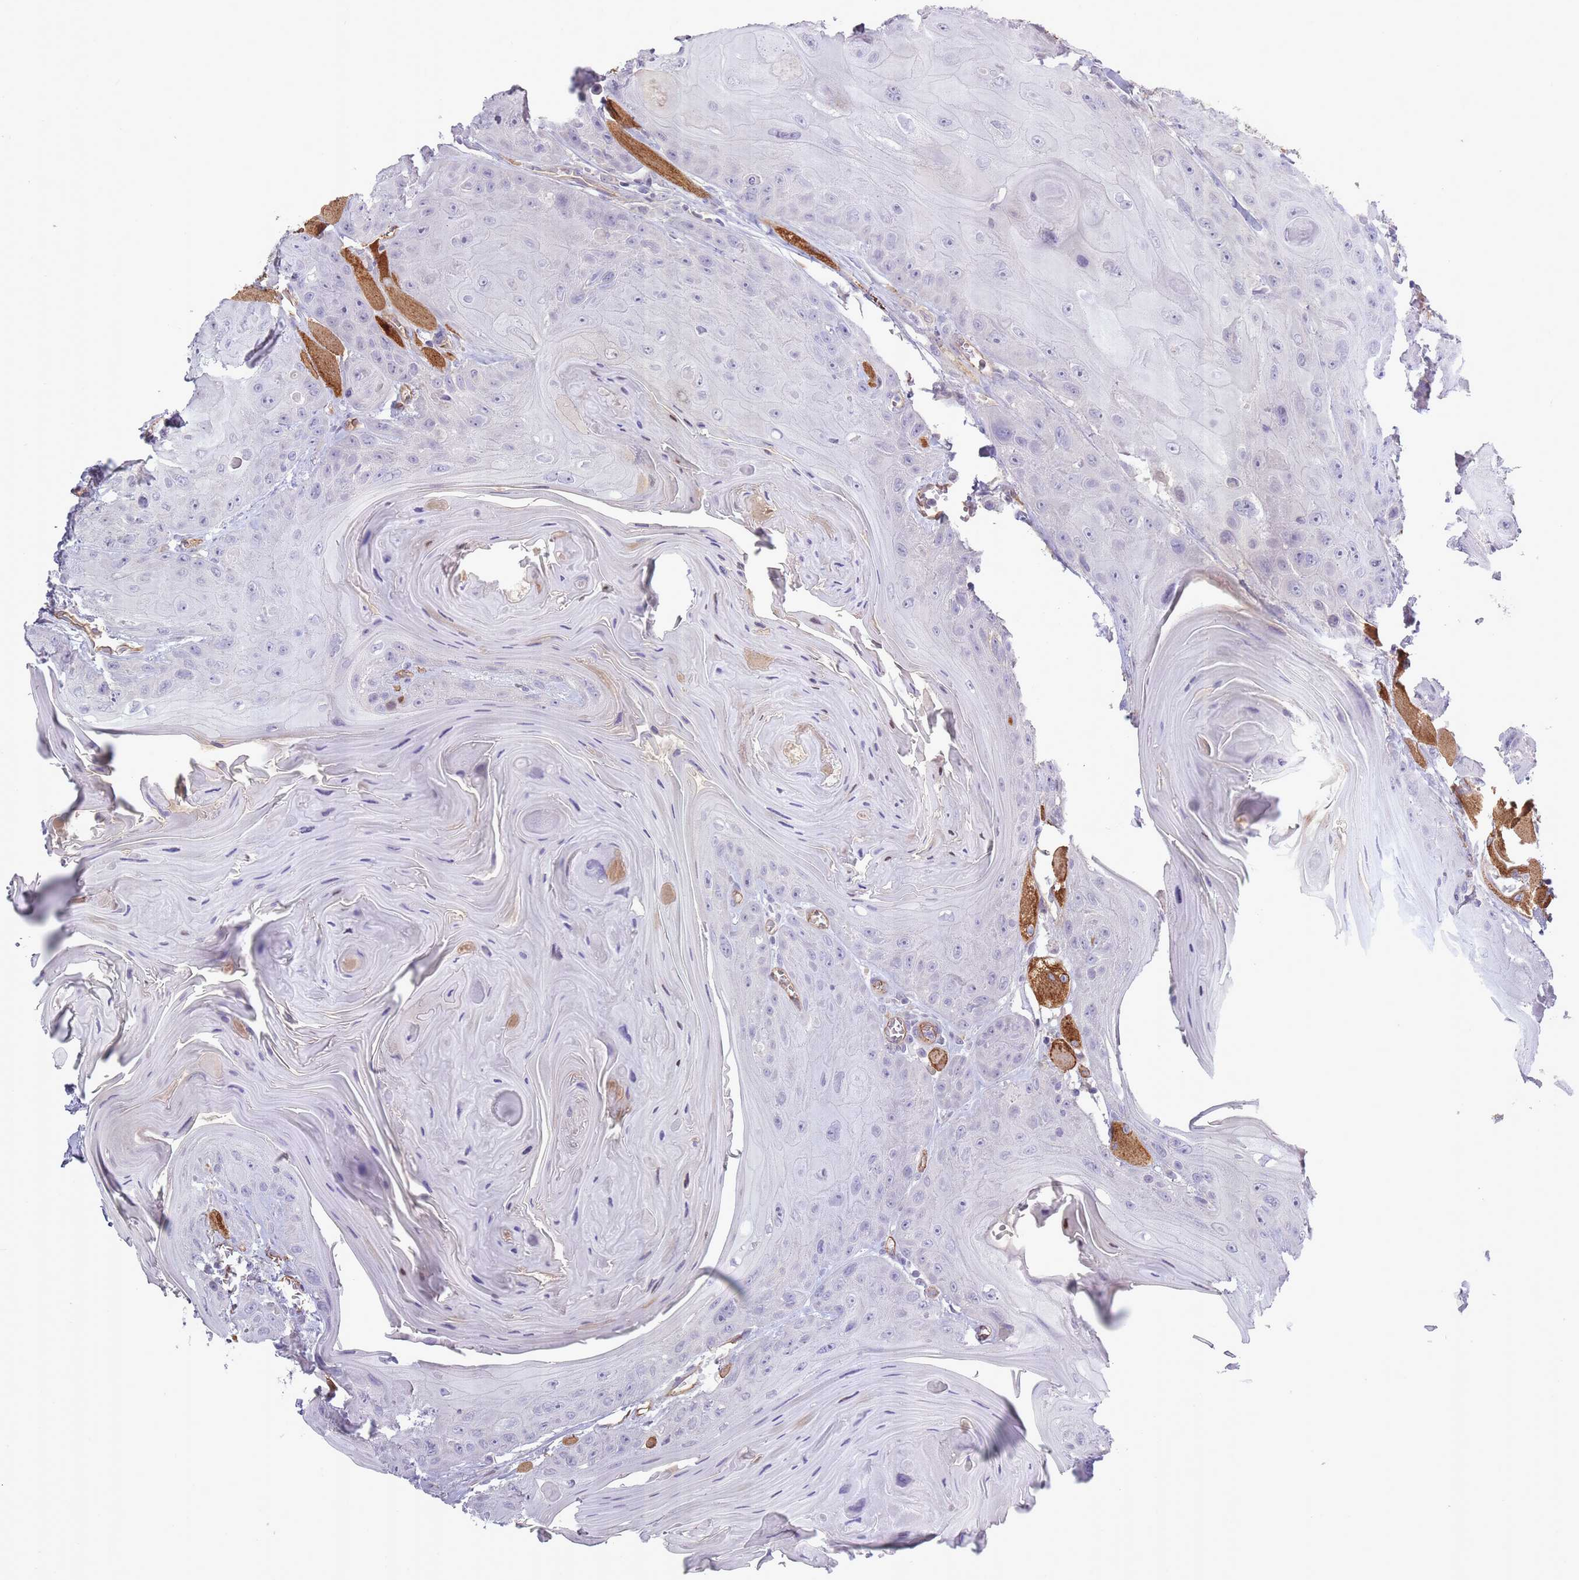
{"staining": {"intensity": "negative", "quantity": "none", "location": "none"}, "tissue": "head and neck cancer", "cell_type": "Tumor cells", "image_type": "cancer", "snomed": [{"axis": "morphology", "description": "Squamous cell carcinoma, NOS"}, {"axis": "topography", "description": "Head-Neck"}], "caption": "This photomicrograph is of head and neck cancer (squamous cell carcinoma) stained with immunohistochemistry (IHC) to label a protein in brown with the nuclei are counter-stained blue. There is no expression in tumor cells.", "gene": "SLC8A2", "patient": {"sex": "female", "age": 59}}